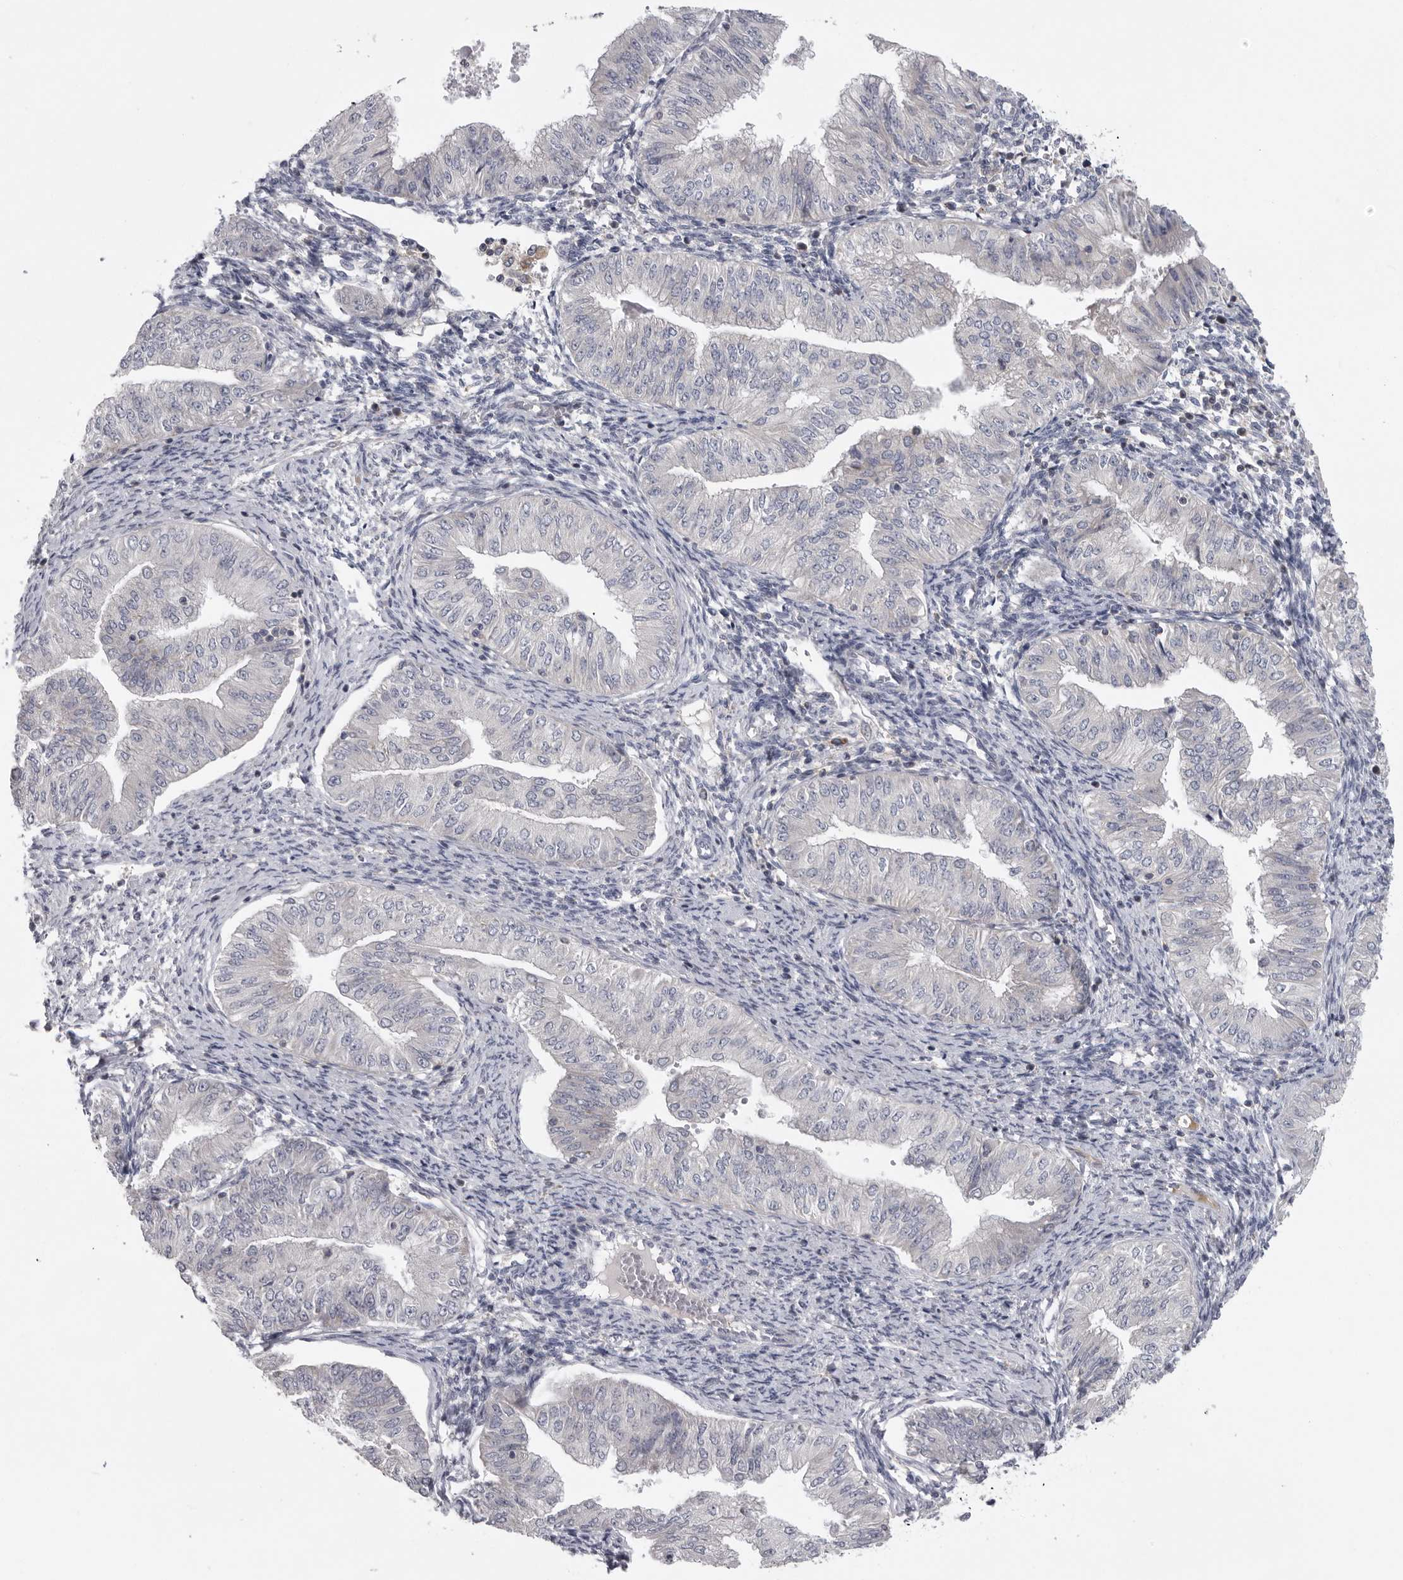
{"staining": {"intensity": "negative", "quantity": "none", "location": "none"}, "tissue": "endometrial cancer", "cell_type": "Tumor cells", "image_type": "cancer", "snomed": [{"axis": "morphology", "description": "Normal tissue, NOS"}, {"axis": "morphology", "description": "Adenocarcinoma, NOS"}, {"axis": "topography", "description": "Endometrium"}], "caption": "Tumor cells are negative for protein expression in human adenocarcinoma (endometrial). (Brightfield microscopy of DAB (3,3'-diaminobenzidine) IHC at high magnification).", "gene": "USP24", "patient": {"sex": "female", "age": 53}}